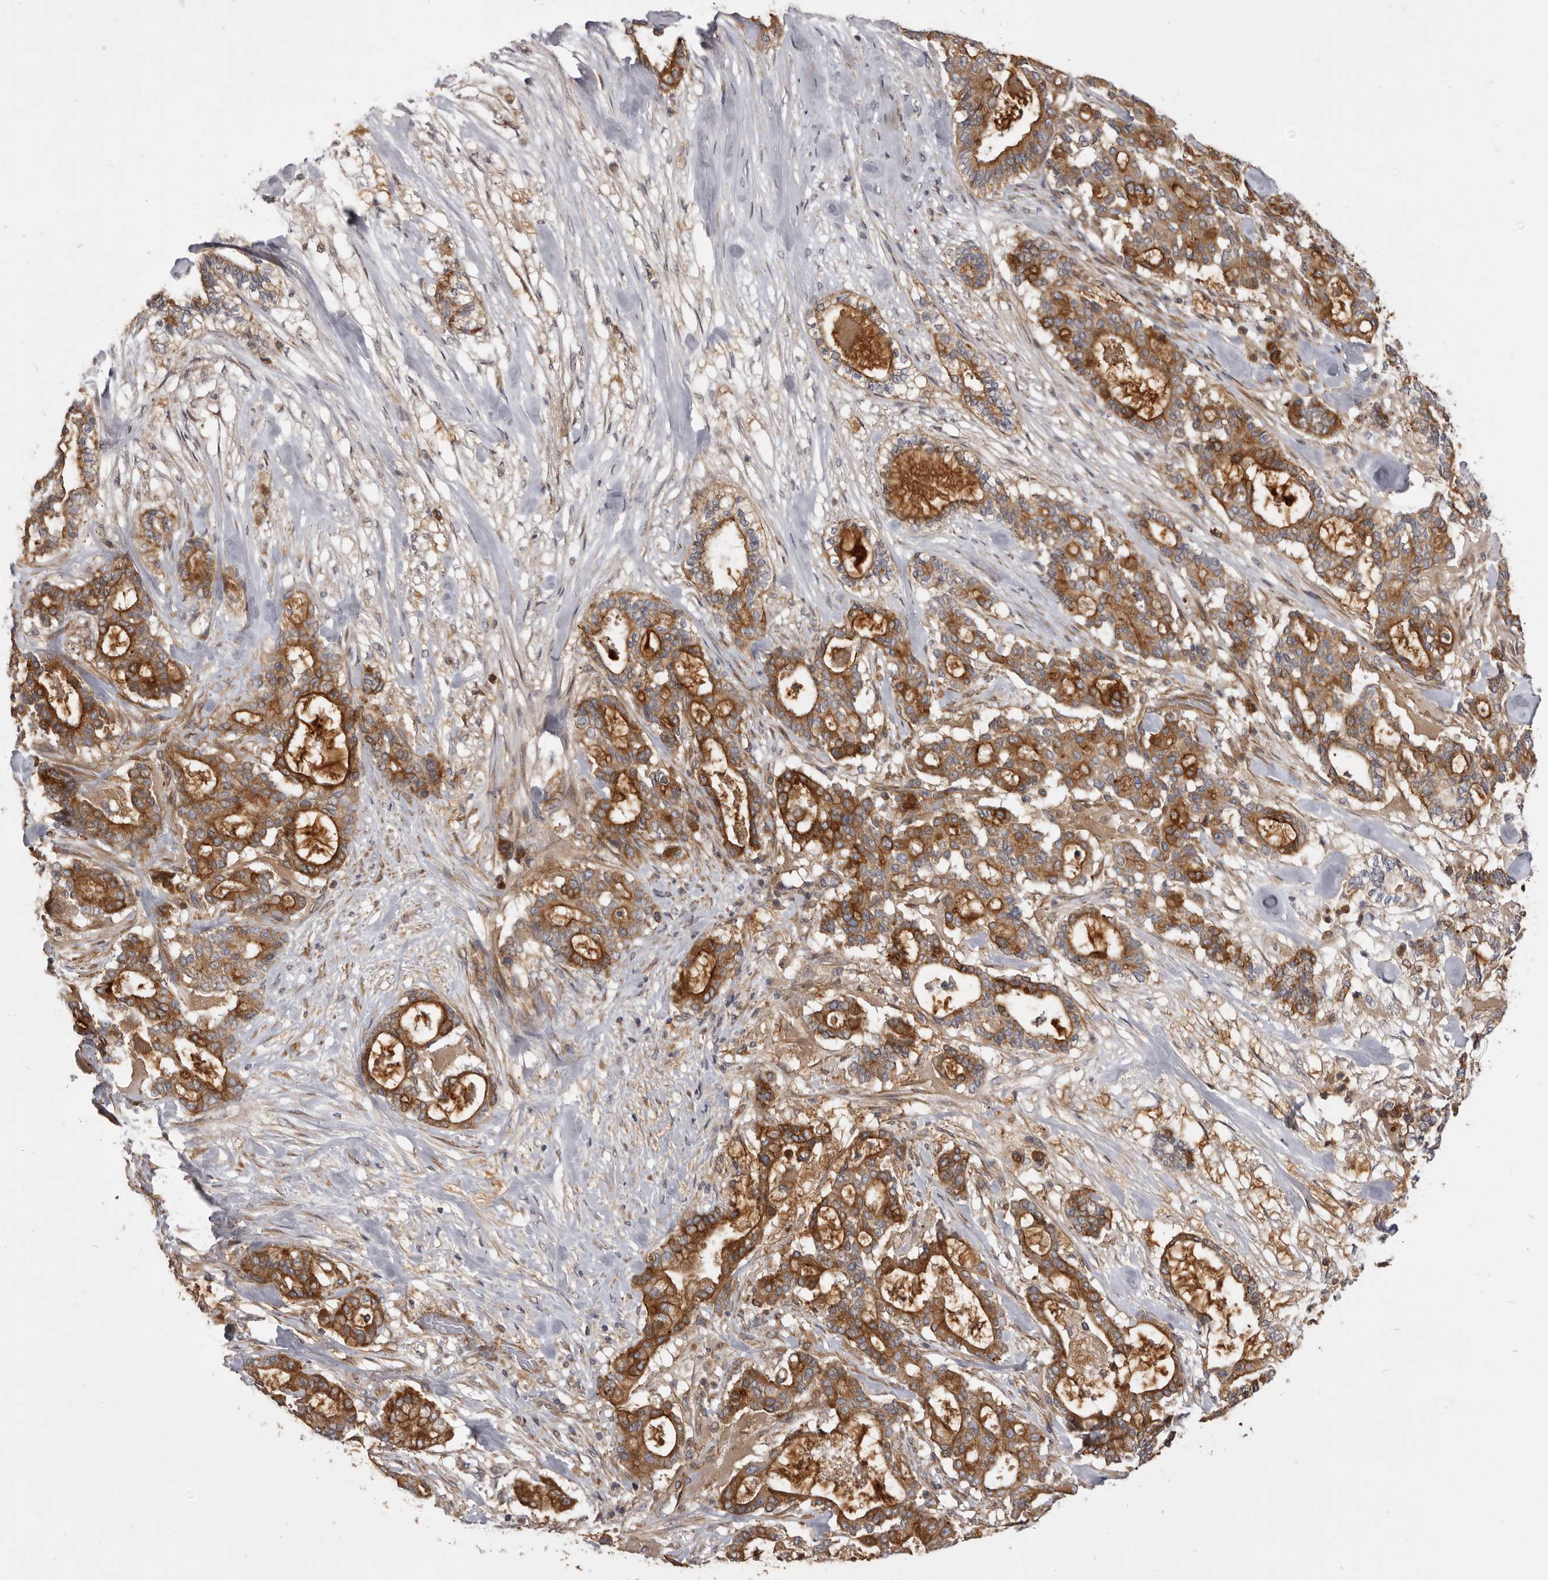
{"staining": {"intensity": "strong", "quantity": ">75%", "location": "cytoplasmic/membranous"}, "tissue": "pancreatic cancer", "cell_type": "Tumor cells", "image_type": "cancer", "snomed": [{"axis": "morphology", "description": "Adenocarcinoma, NOS"}, {"axis": "topography", "description": "Pancreas"}], "caption": "Human adenocarcinoma (pancreatic) stained for a protein (brown) displays strong cytoplasmic/membranous positive staining in approximately >75% of tumor cells.", "gene": "VPS45", "patient": {"sex": "male", "age": 63}}